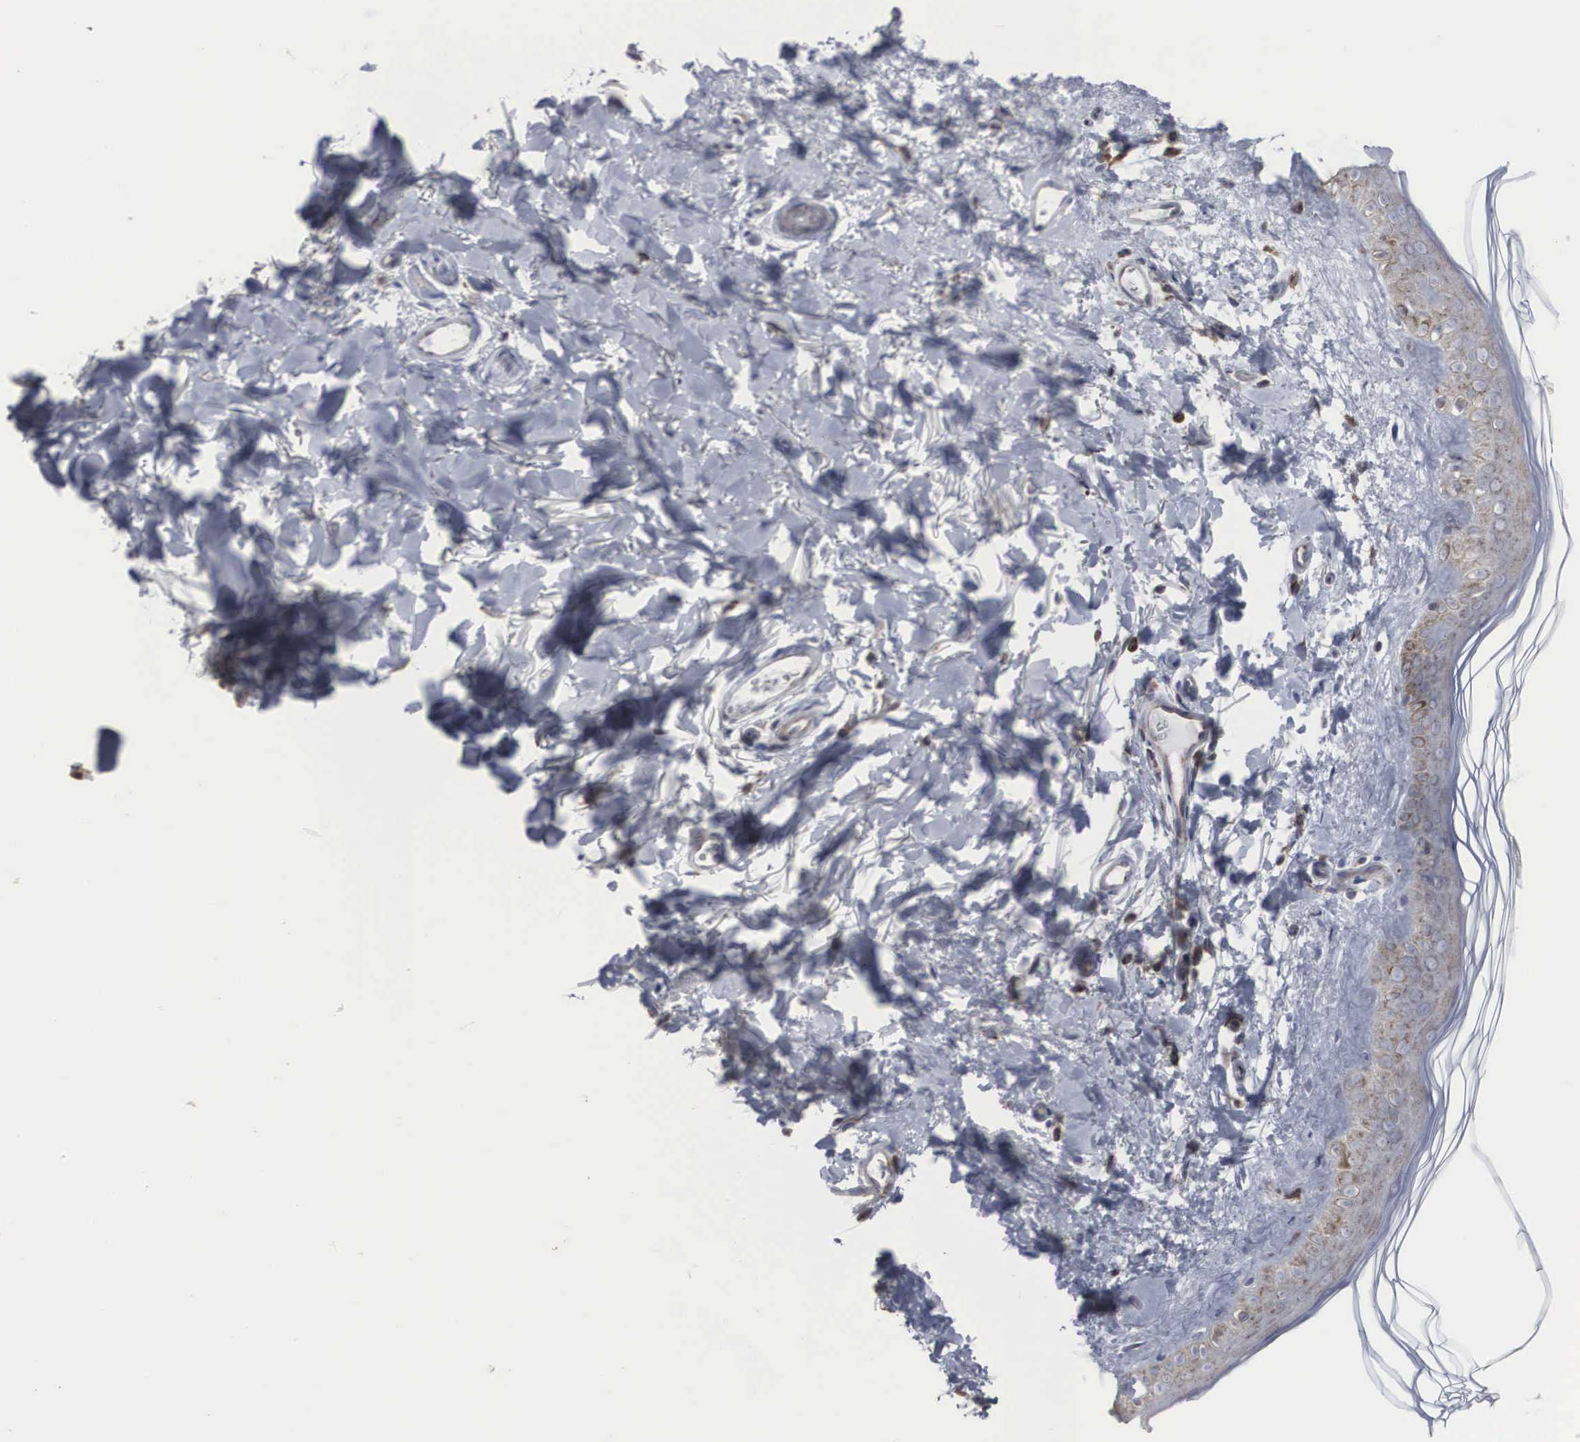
{"staining": {"intensity": "negative", "quantity": "none", "location": "none"}, "tissue": "skin", "cell_type": "Fibroblasts", "image_type": "normal", "snomed": [{"axis": "morphology", "description": "Normal tissue, NOS"}, {"axis": "topography", "description": "Skin"}], "caption": "The image demonstrates no significant staining in fibroblasts of skin.", "gene": "CTAGE15", "patient": {"sex": "female", "age": 56}}